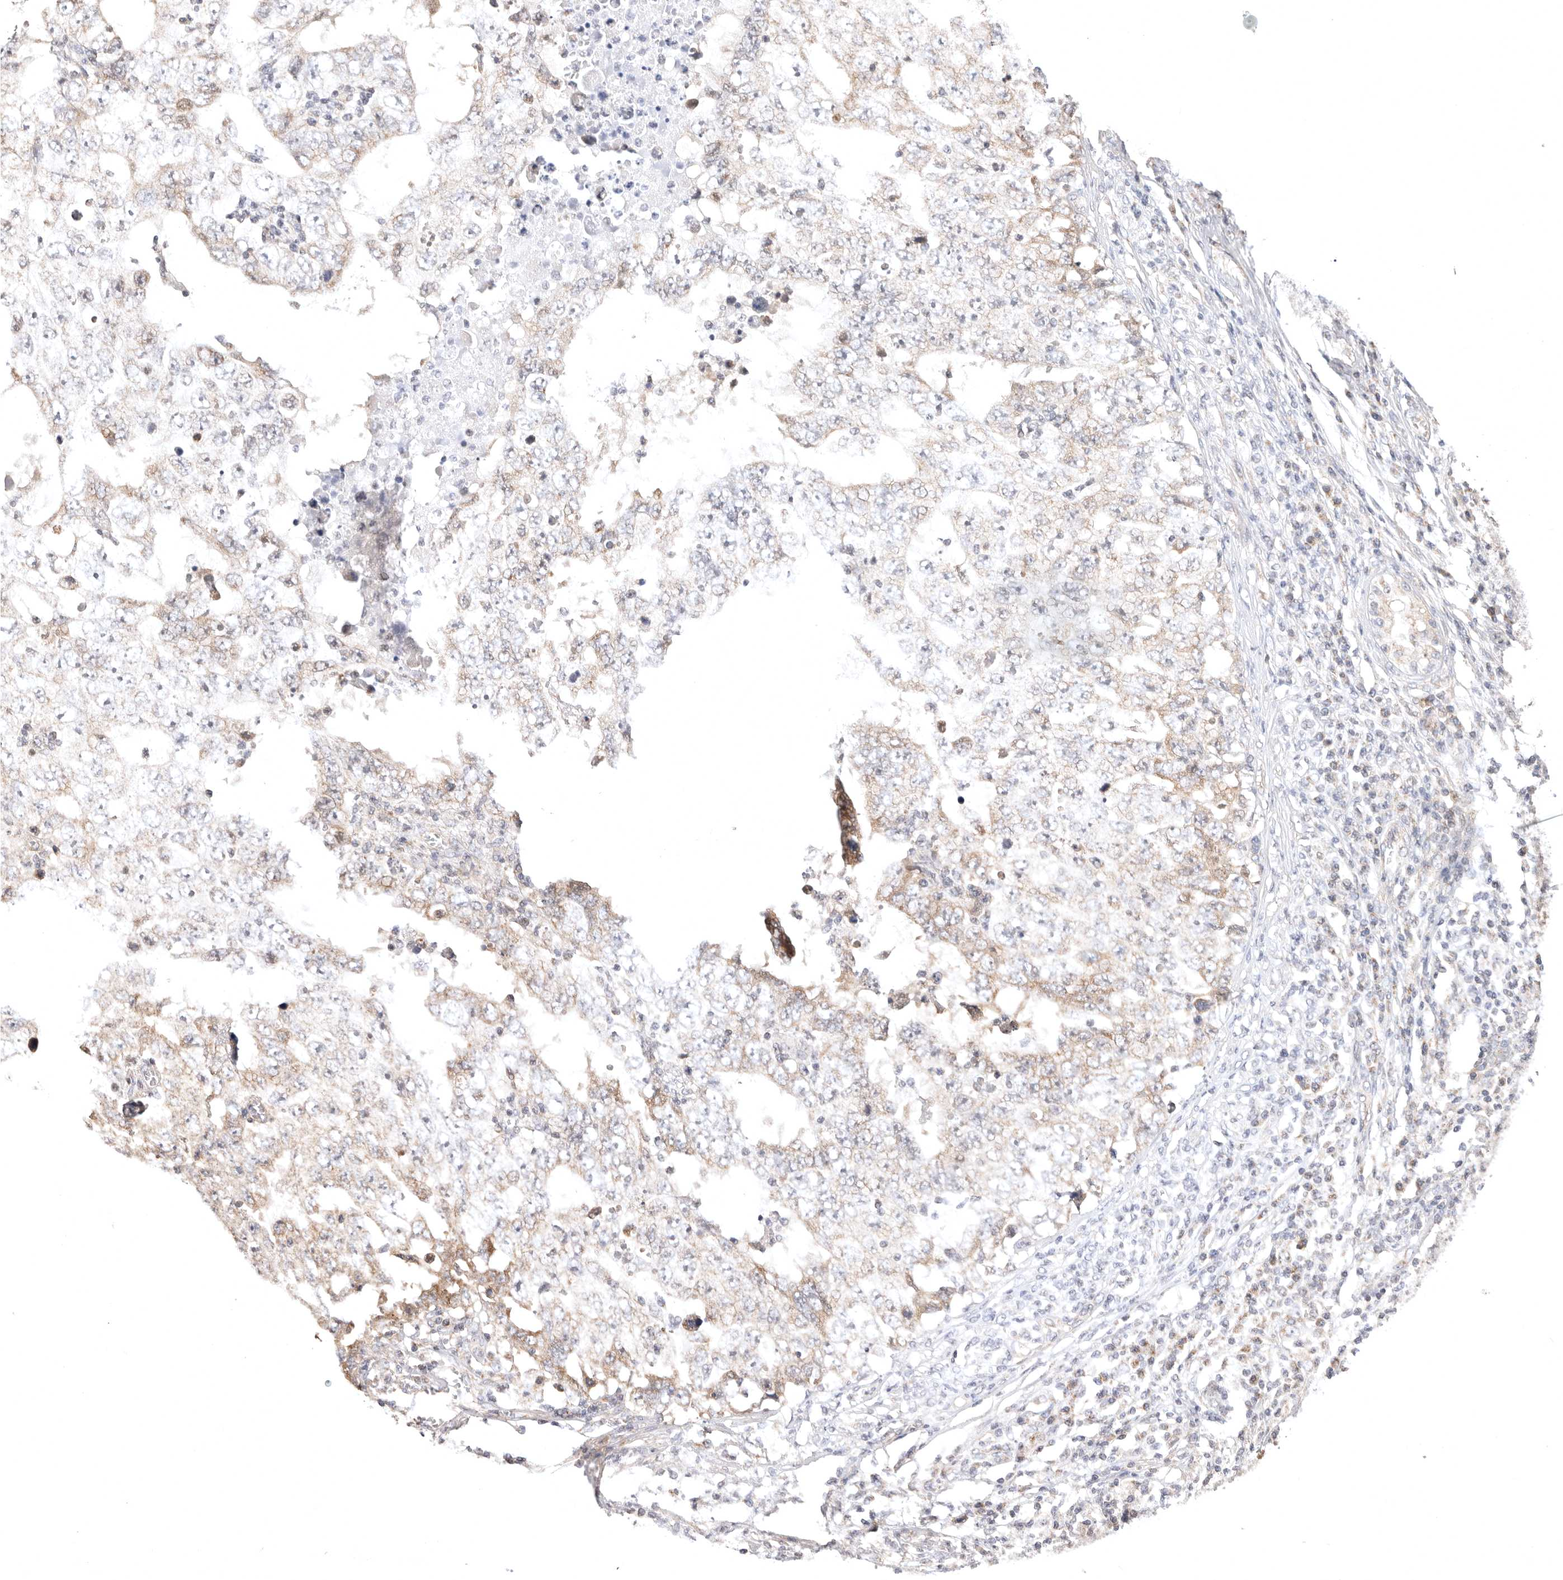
{"staining": {"intensity": "moderate", "quantity": "25%-75%", "location": "cytoplasmic/membranous"}, "tissue": "testis cancer", "cell_type": "Tumor cells", "image_type": "cancer", "snomed": [{"axis": "morphology", "description": "Carcinoma, Embryonal, NOS"}, {"axis": "topography", "description": "Testis"}], "caption": "A brown stain labels moderate cytoplasmic/membranous positivity of a protein in human testis cancer (embryonal carcinoma) tumor cells. The protein of interest is shown in brown color, while the nuclei are stained blue.", "gene": "KCMF1", "patient": {"sex": "male", "age": 26}}